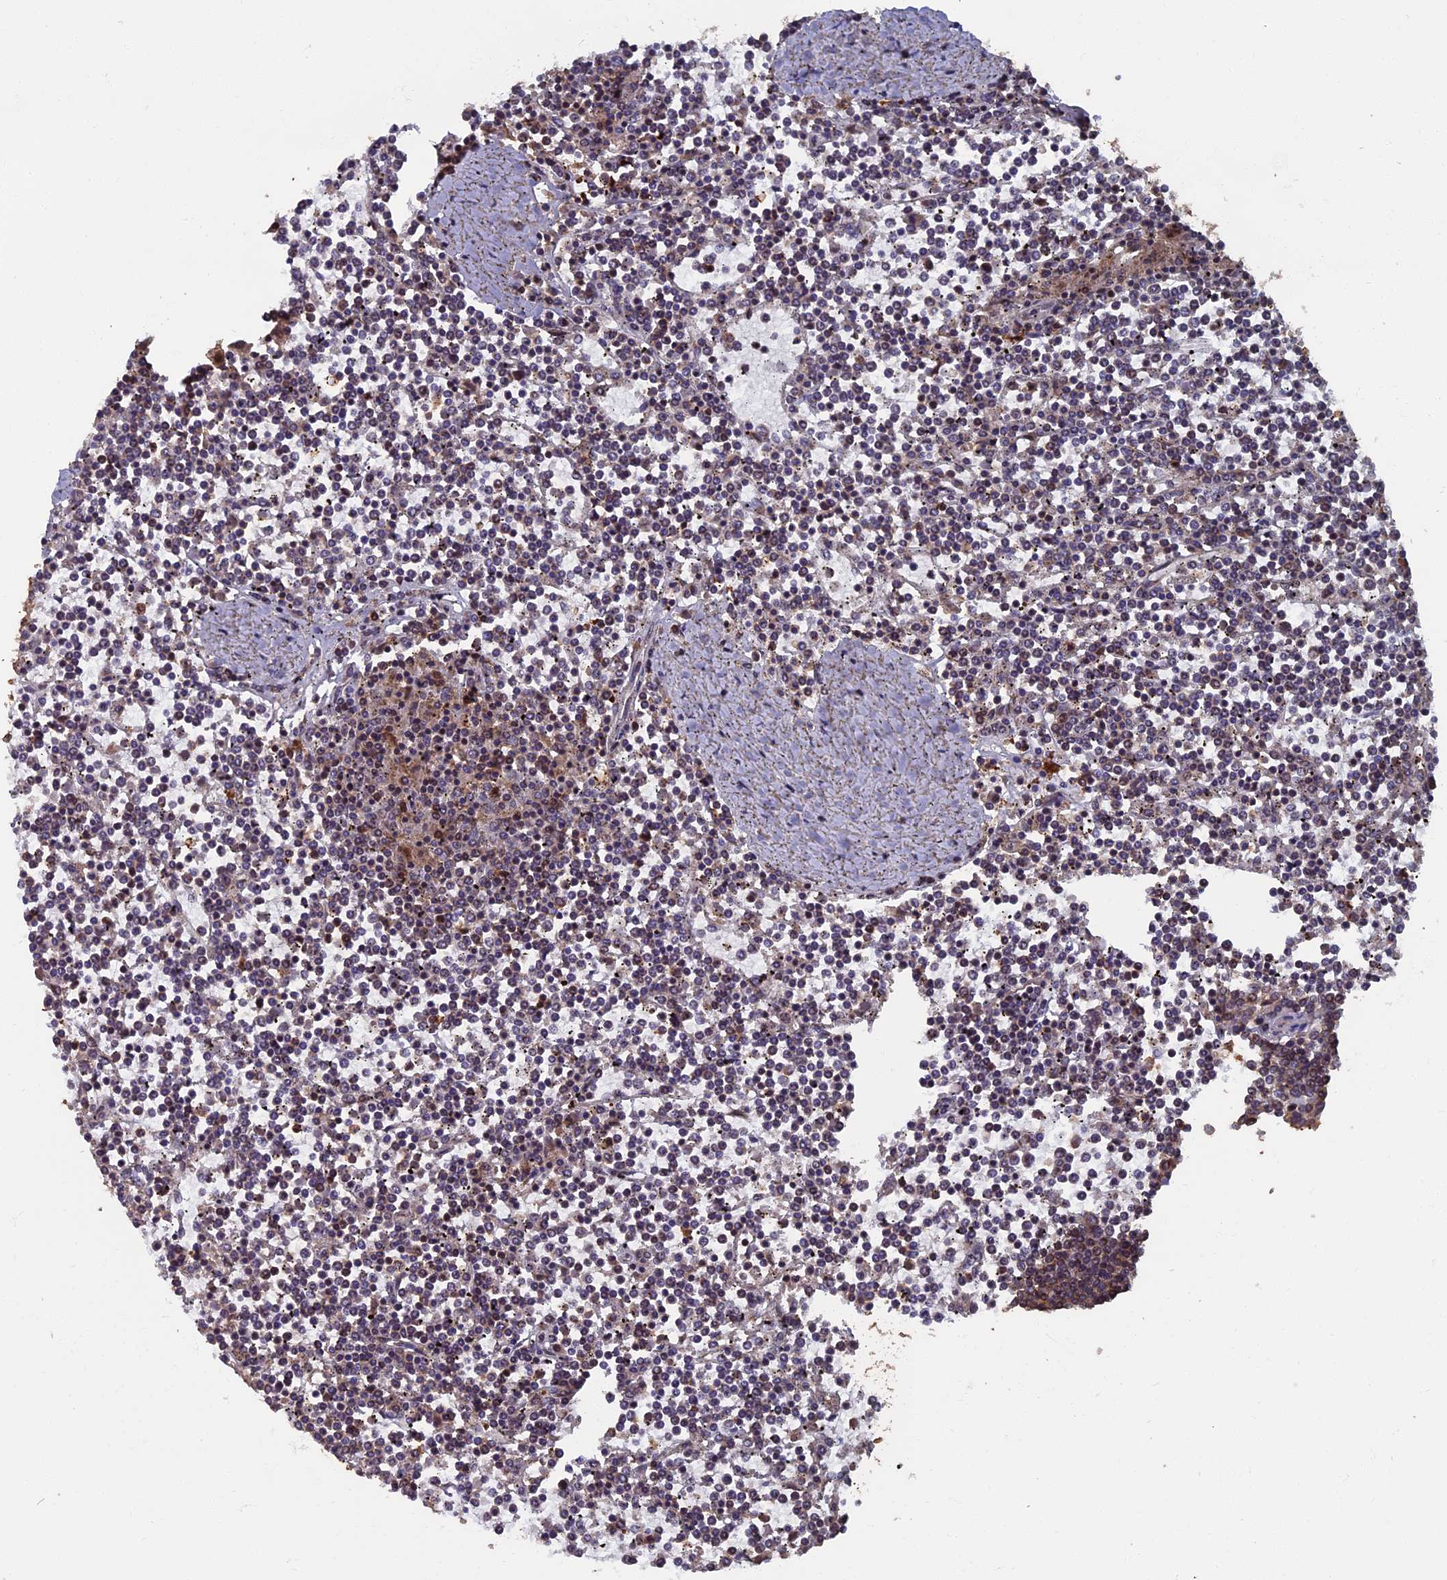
{"staining": {"intensity": "negative", "quantity": "none", "location": "none"}, "tissue": "lymphoma", "cell_type": "Tumor cells", "image_type": "cancer", "snomed": [{"axis": "morphology", "description": "Malignant lymphoma, non-Hodgkin's type, Low grade"}, {"axis": "topography", "description": "Spleen"}], "caption": "Immunohistochemistry (IHC) image of lymphoma stained for a protein (brown), which exhibits no positivity in tumor cells.", "gene": "RASGRF1", "patient": {"sex": "female", "age": 19}}